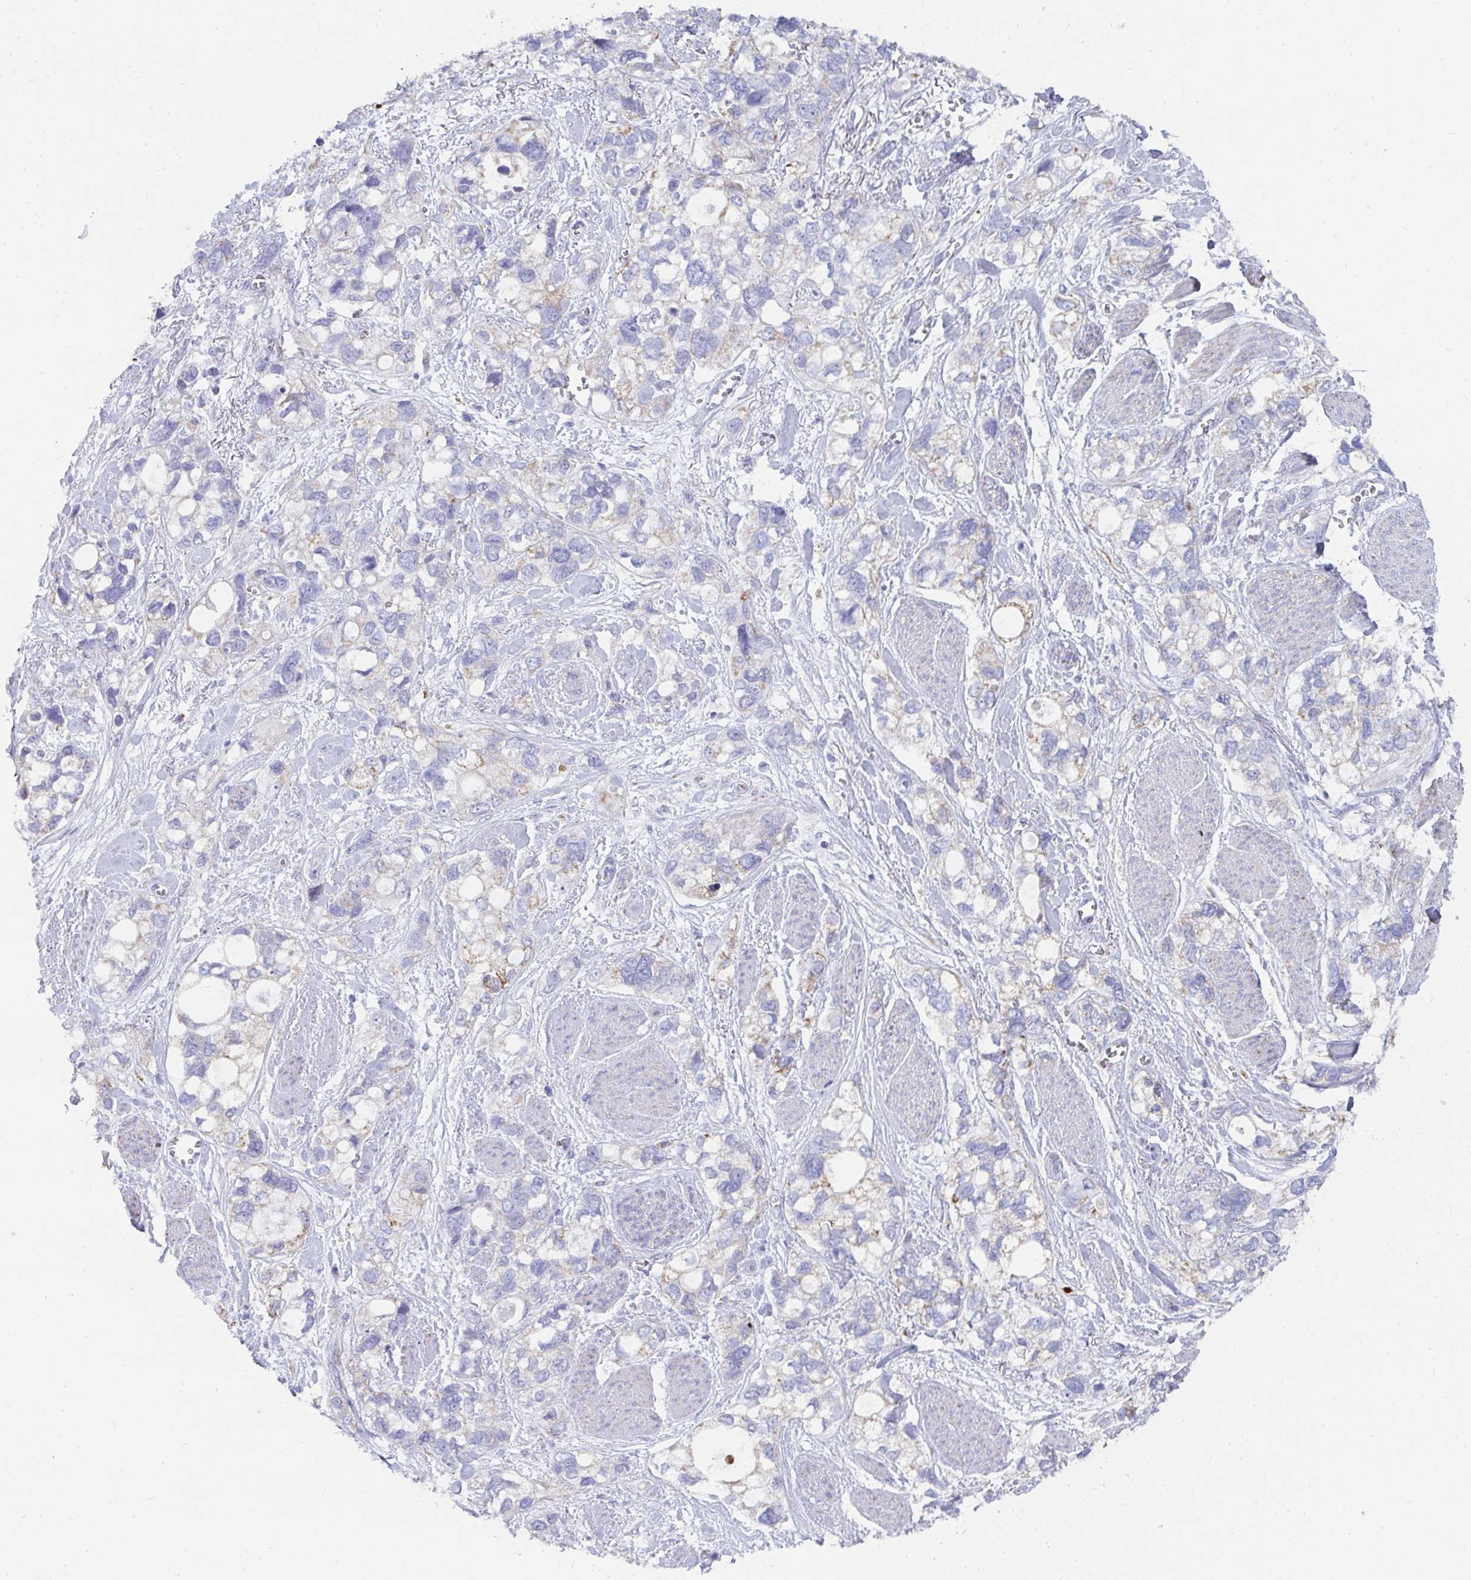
{"staining": {"intensity": "negative", "quantity": "none", "location": "none"}, "tissue": "stomach cancer", "cell_type": "Tumor cells", "image_type": "cancer", "snomed": [{"axis": "morphology", "description": "Adenocarcinoma, NOS"}, {"axis": "topography", "description": "Stomach, upper"}], "caption": "This is an immunohistochemistry (IHC) micrograph of adenocarcinoma (stomach). There is no positivity in tumor cells.", "gene": "AIFM1", "patient": {"sex": "female", "age": 81}}